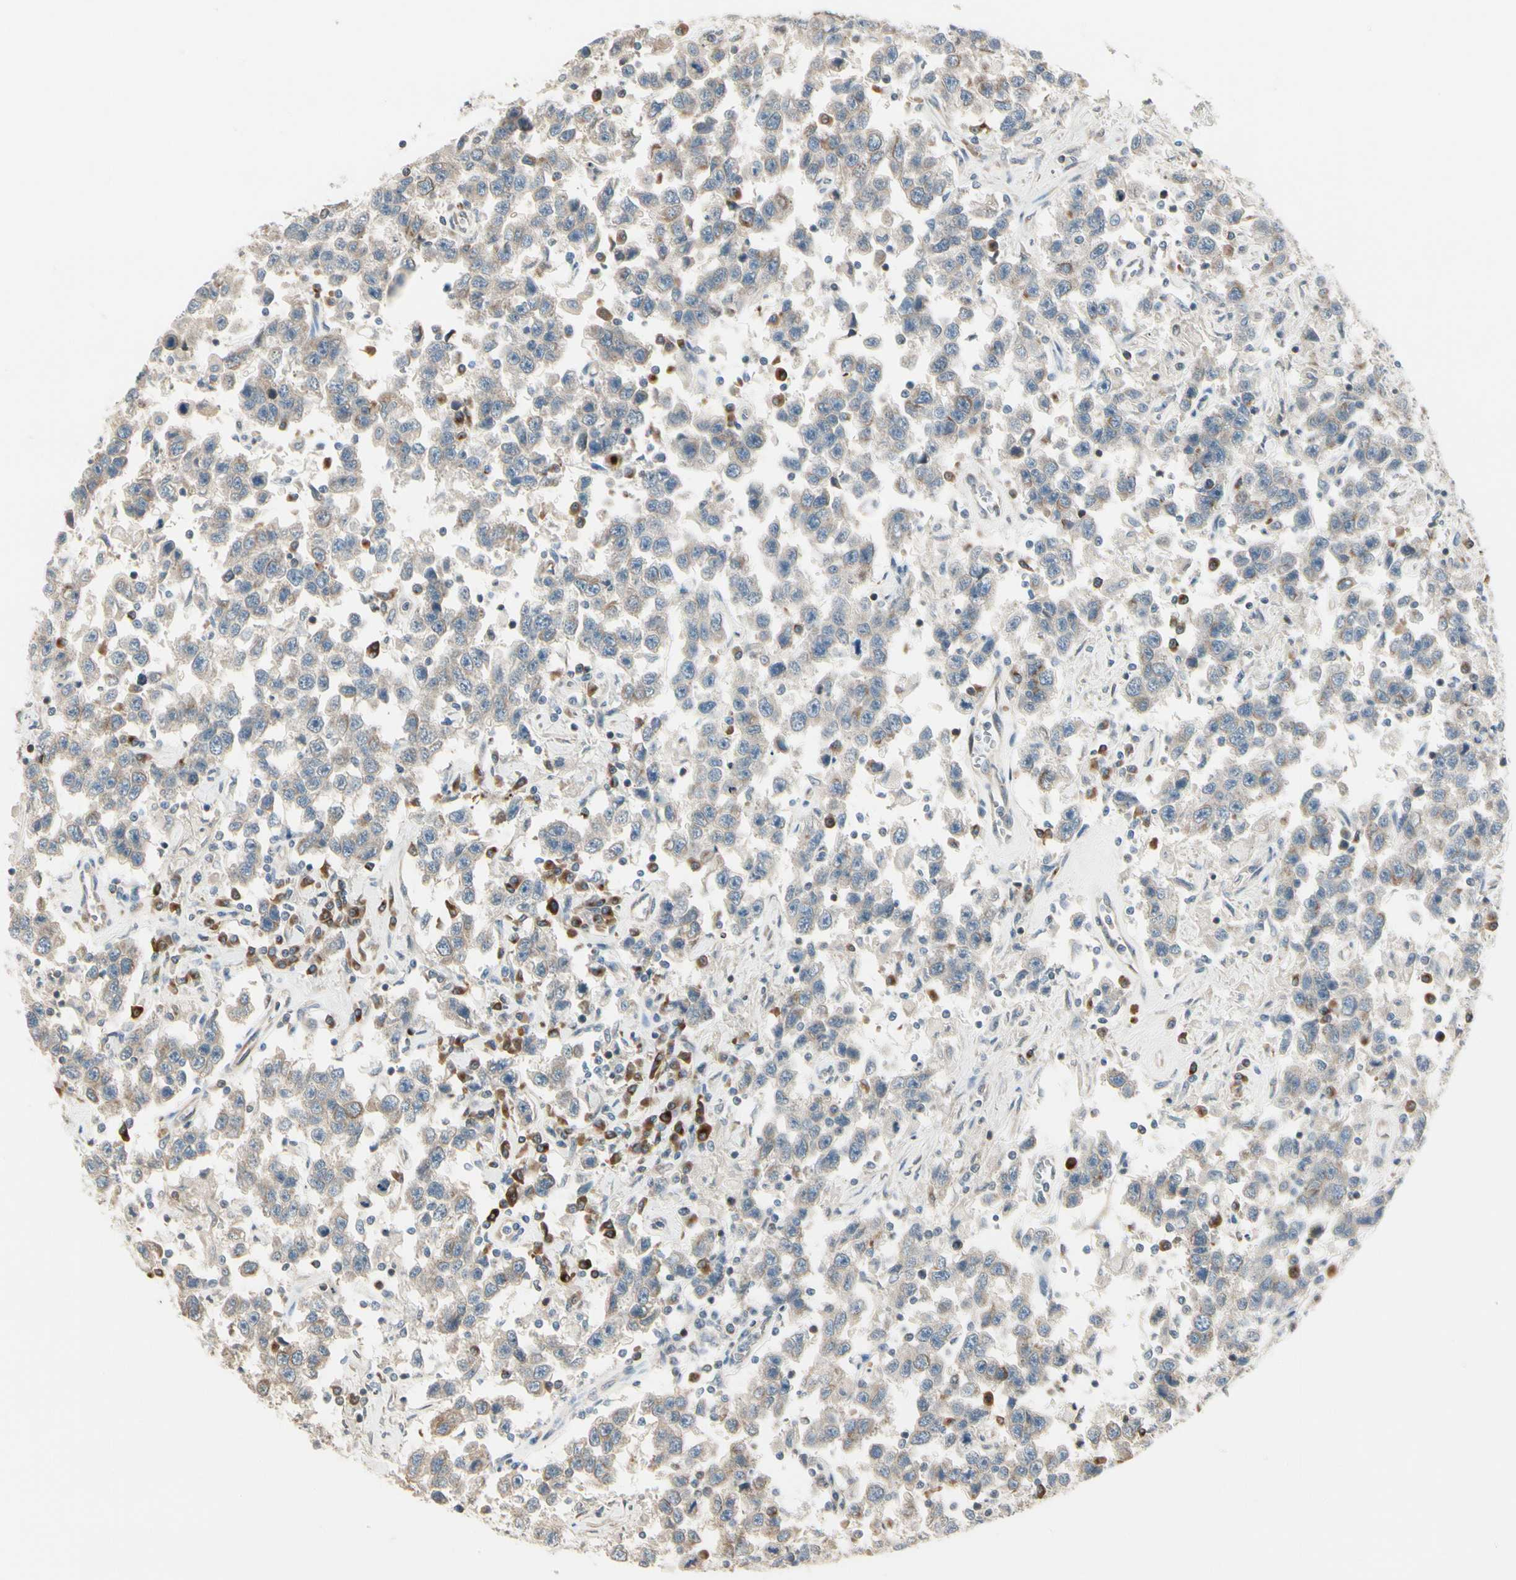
{"staining": {"intensity": "weak", "quantity": ">75%", "location": "cytoplasmic/membranous"}, "tissue": "testis cancer", "cell_type": "Tumor cells", "image_type": "cancer", "snomed": [{"axis": "morphology", "description": "Seminoma, NOS"}, {"axis": "topography", "description": "Testis"}], "caption": "Immunohistochemistry (IHC) histopathology image of testis cancer (seminoma) stained for a protein (brown), which demonstrates low levels of weak cytoplasmic/membranous expression in approximately >75% of tumor cells.", "gene": "NUCB2", "patient": {"sex": "male", "age": 41}}